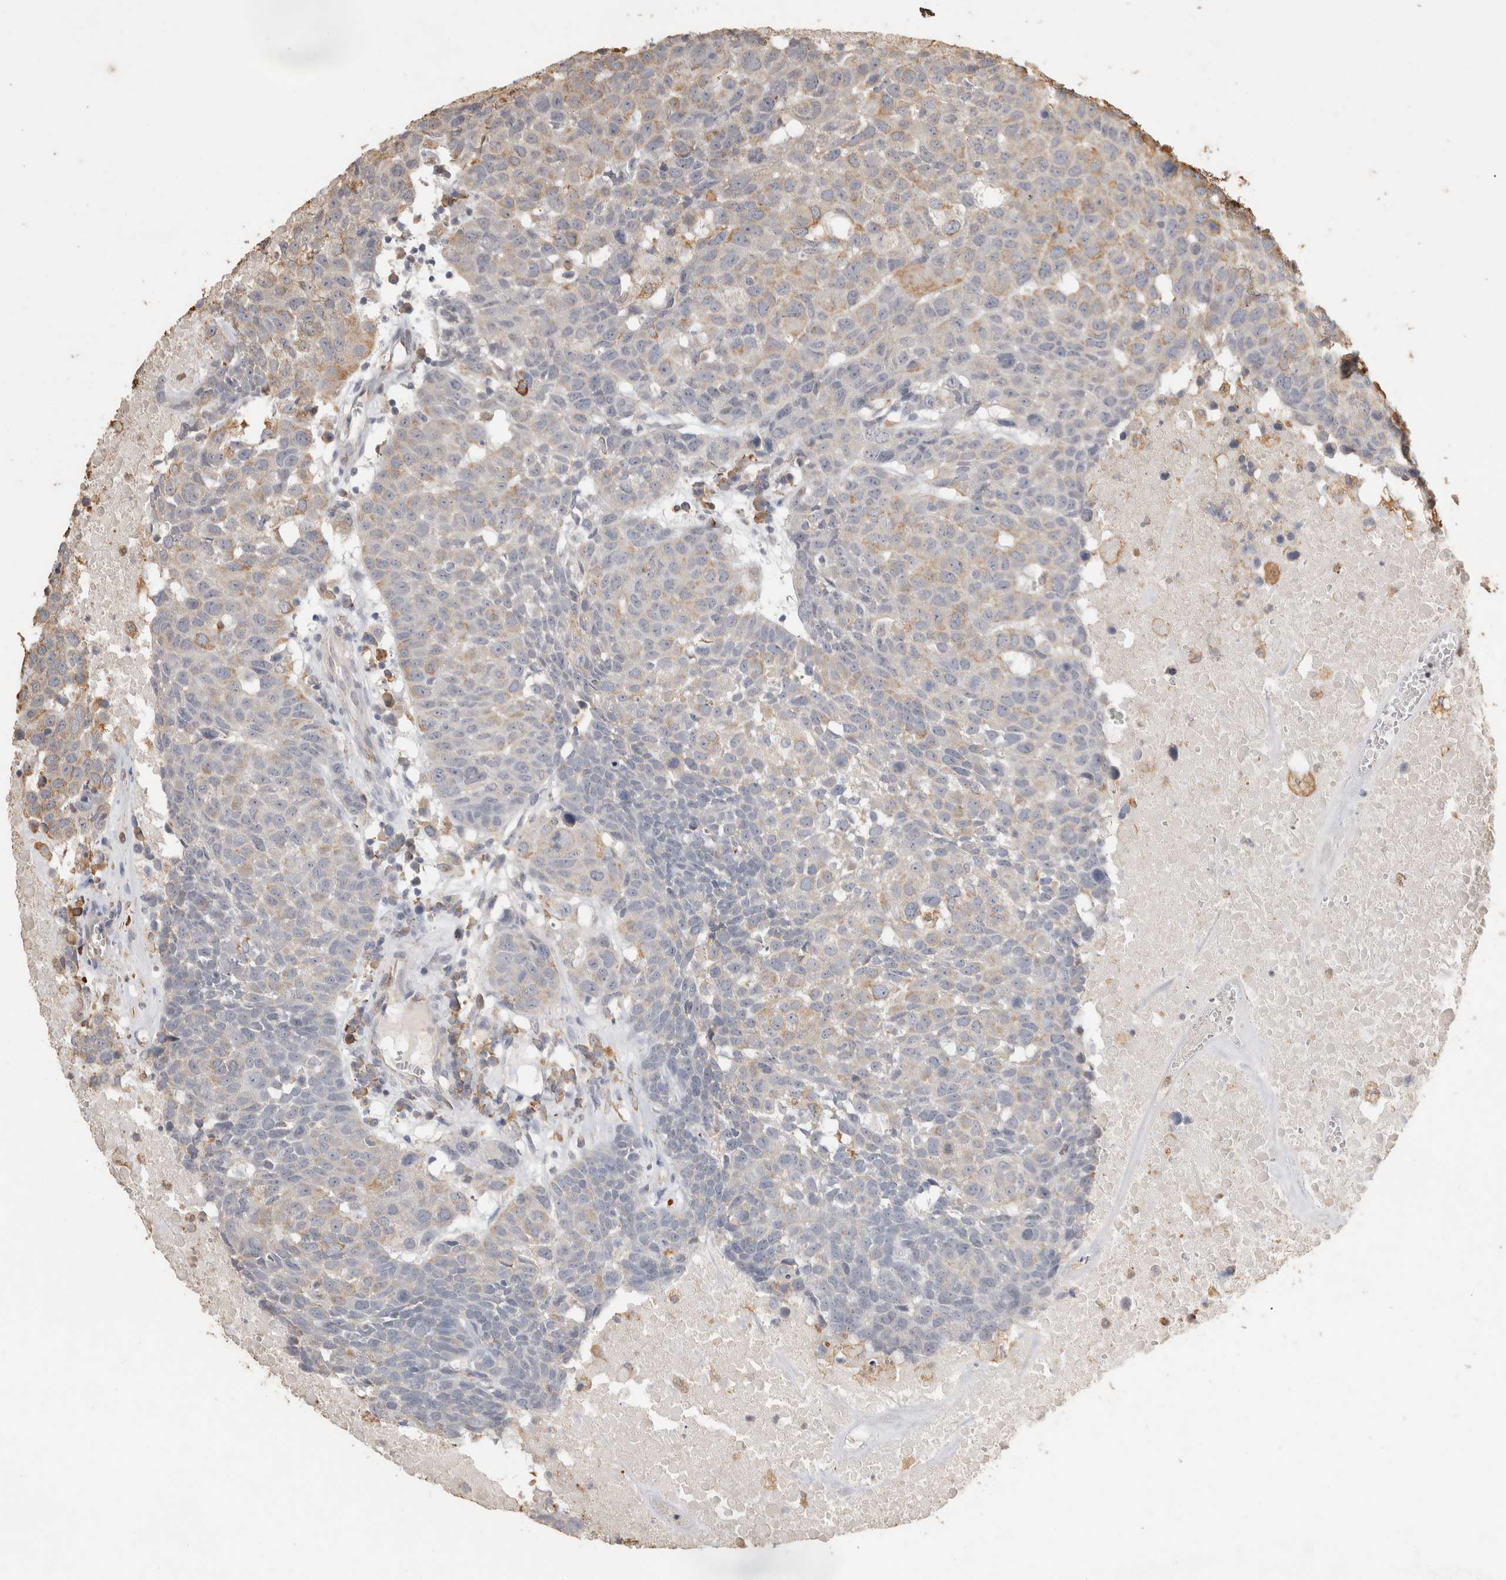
{"staining": {"intensity": "weak", "quantity": "<25%", "location": "cytoplasmic/membranous"}, "tissue": "head and neck cancer", "cell_type": "Tumor cells", "image_type": "cancer", "snomed": [{"axis": "morphology", "description": "Squamous cell carcinoma, NOS"}, {"axis": "topography", "description": "Head-Neck"}], "caption": "This histopathology image is of squamous cell carcinoma (head and neck) stained with IHC to label a protein in brown with the nuclei are counter-stained blue. There is no positivity in tumor cells.", "gene": "REPS2", "patient": {"sex": "male", "age": 66}}